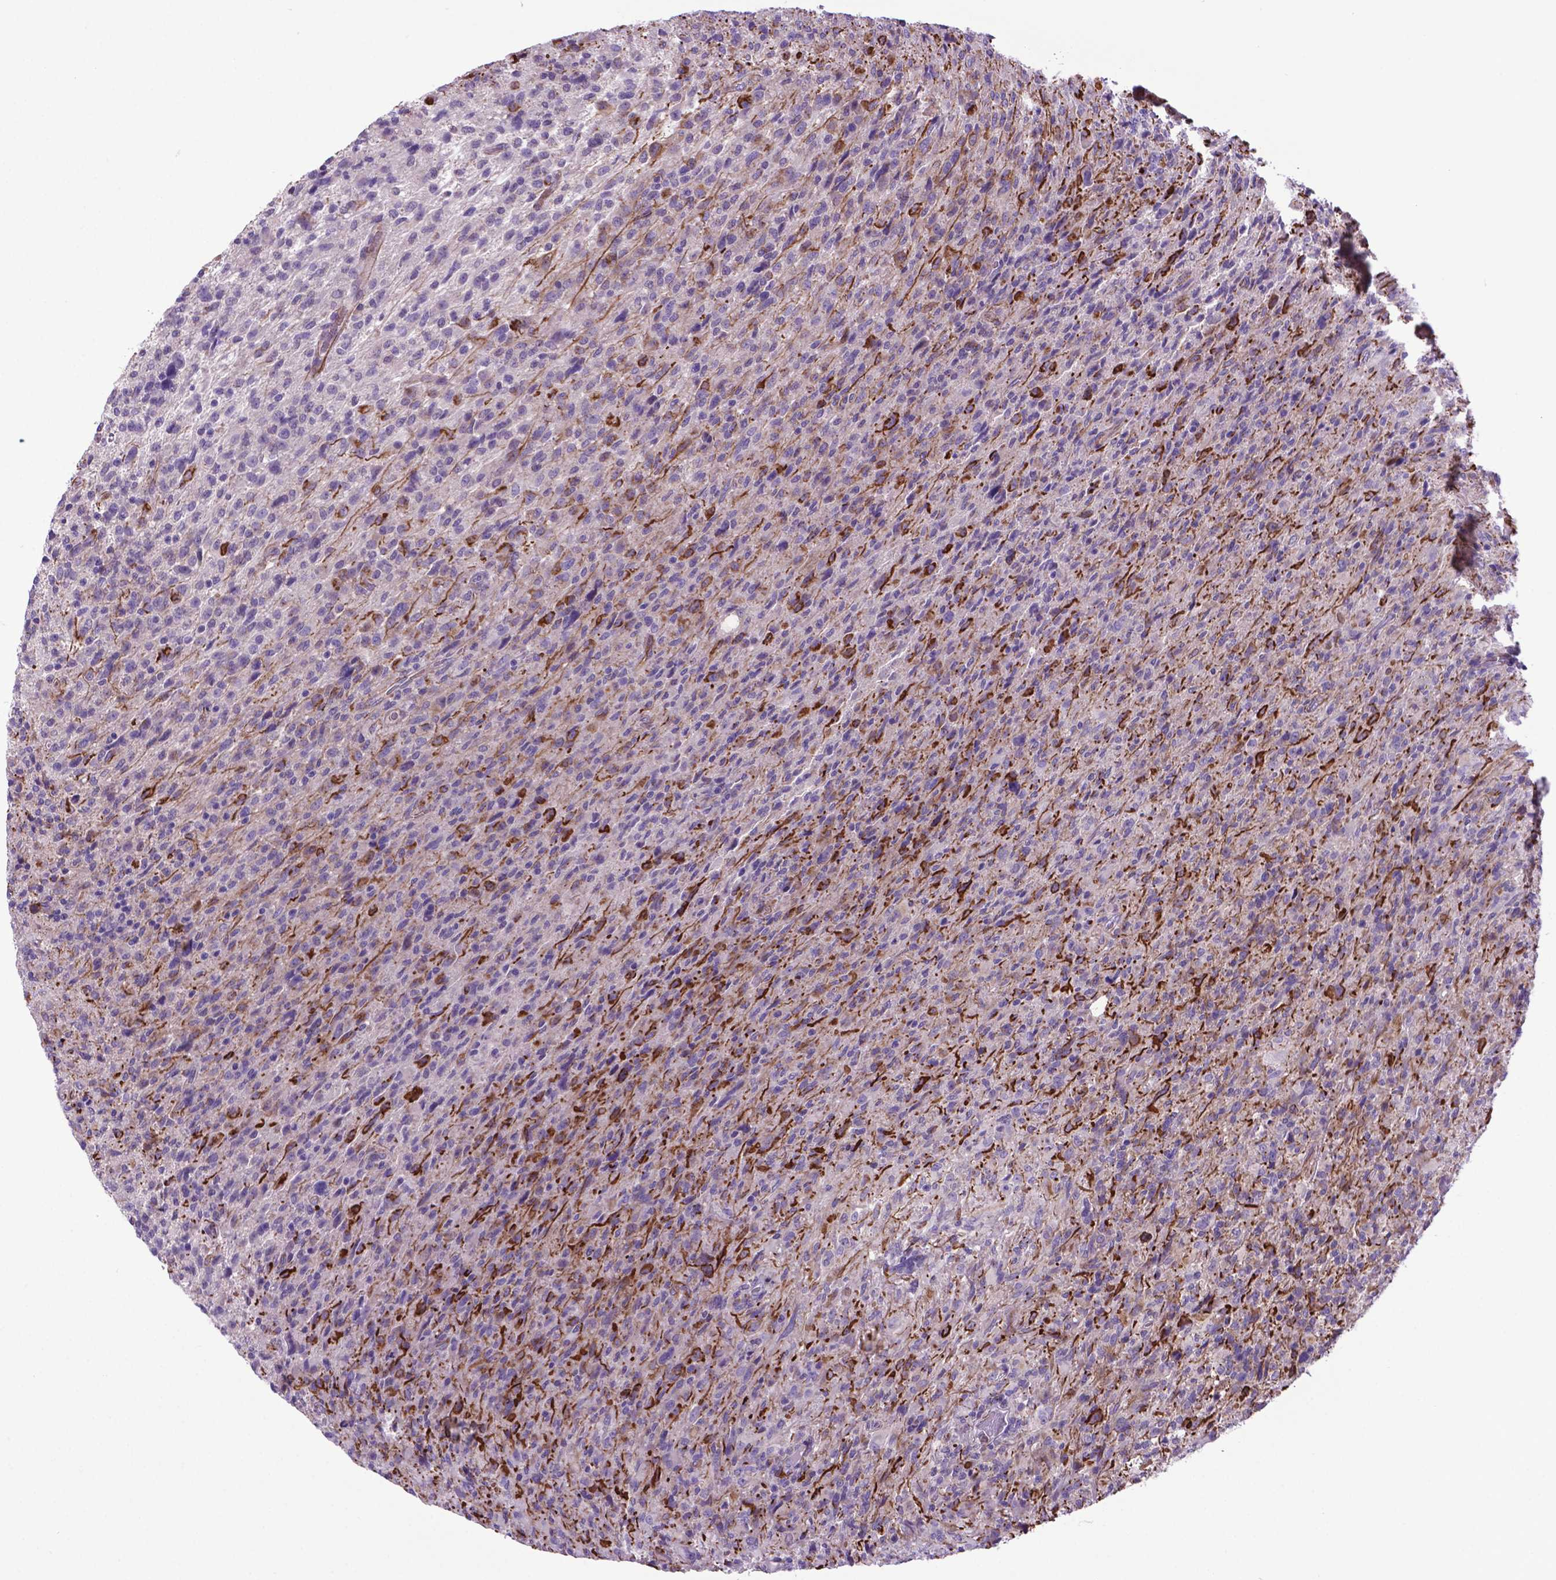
{"staining": {"intensity": "negative", "quantity": "none", "location": "none"}, "tissue": "glioma", "cell_type": "Tumor cells", "image_type": "cancer", "snomed": [{"axis": "morphology", "description": "Glioma, malignant, High grade"}, {"axis": "topography", "description": "Brain"}], "caption": "A photomicrograph of human high-grade glioma (malignant) is negative for staining in tumor cells. (DAB immunohistochemistry (IHC) with hematoxylin counter stain).", "gene": "LZTR1", "patient": {"sex": "male", "age": 68}}